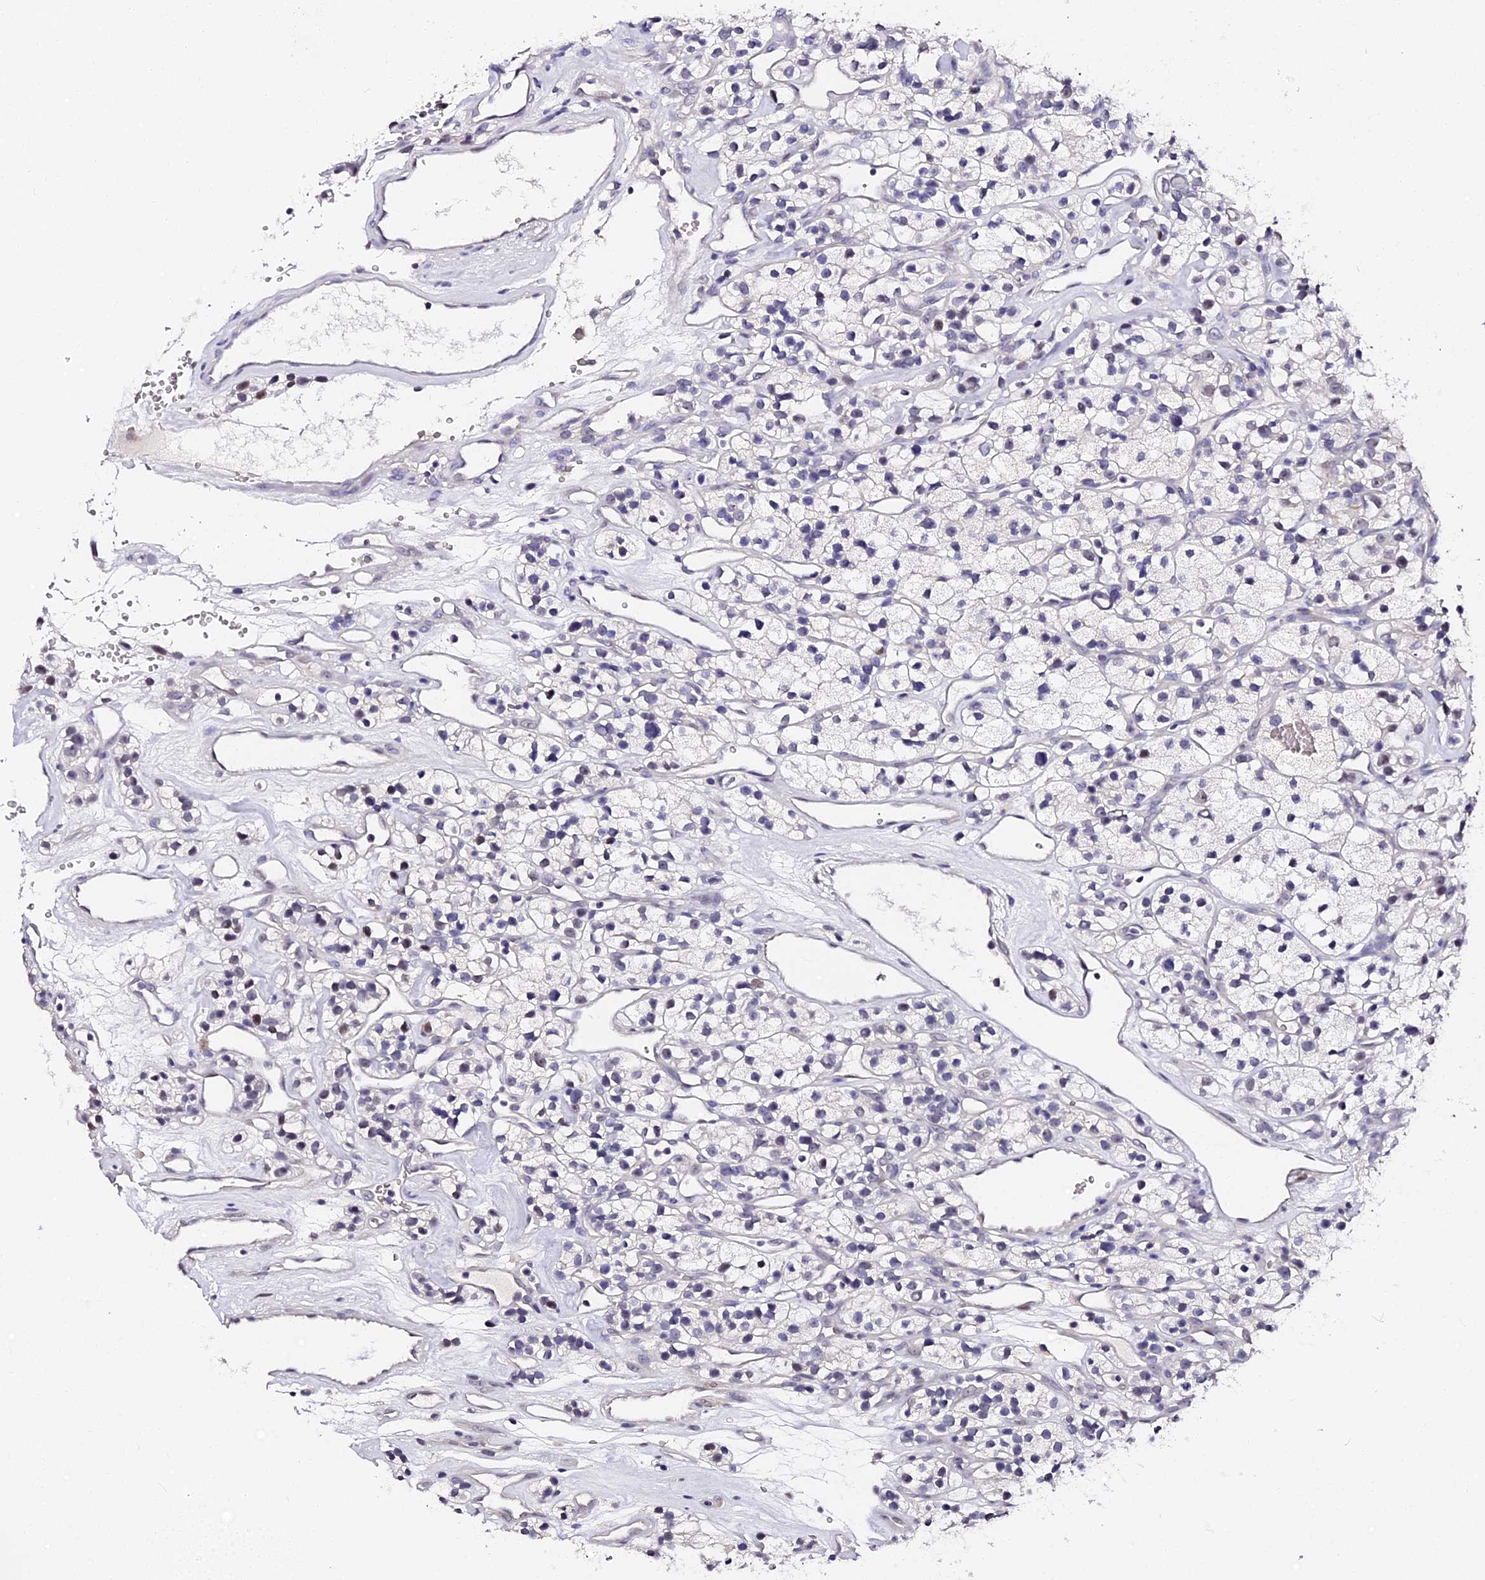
{"staining": {"intensity": "negative", "quantity": "none", "location": "none"}, "tissue": "renal cancer", "cell_type": "Tumor cells", "image_type": "cancer", "snomed": [{"axis": "morphology", "description": "Adenocarcinoma, NOS"}, {"axis": "topography", "description": "Kidney"}], "caption": "The micrograph exhibits no significant expression in tumor cells of renal adenocarcinoma.", "gene": "VPS33B", "patient": {"sex": "female", "age": 57}}